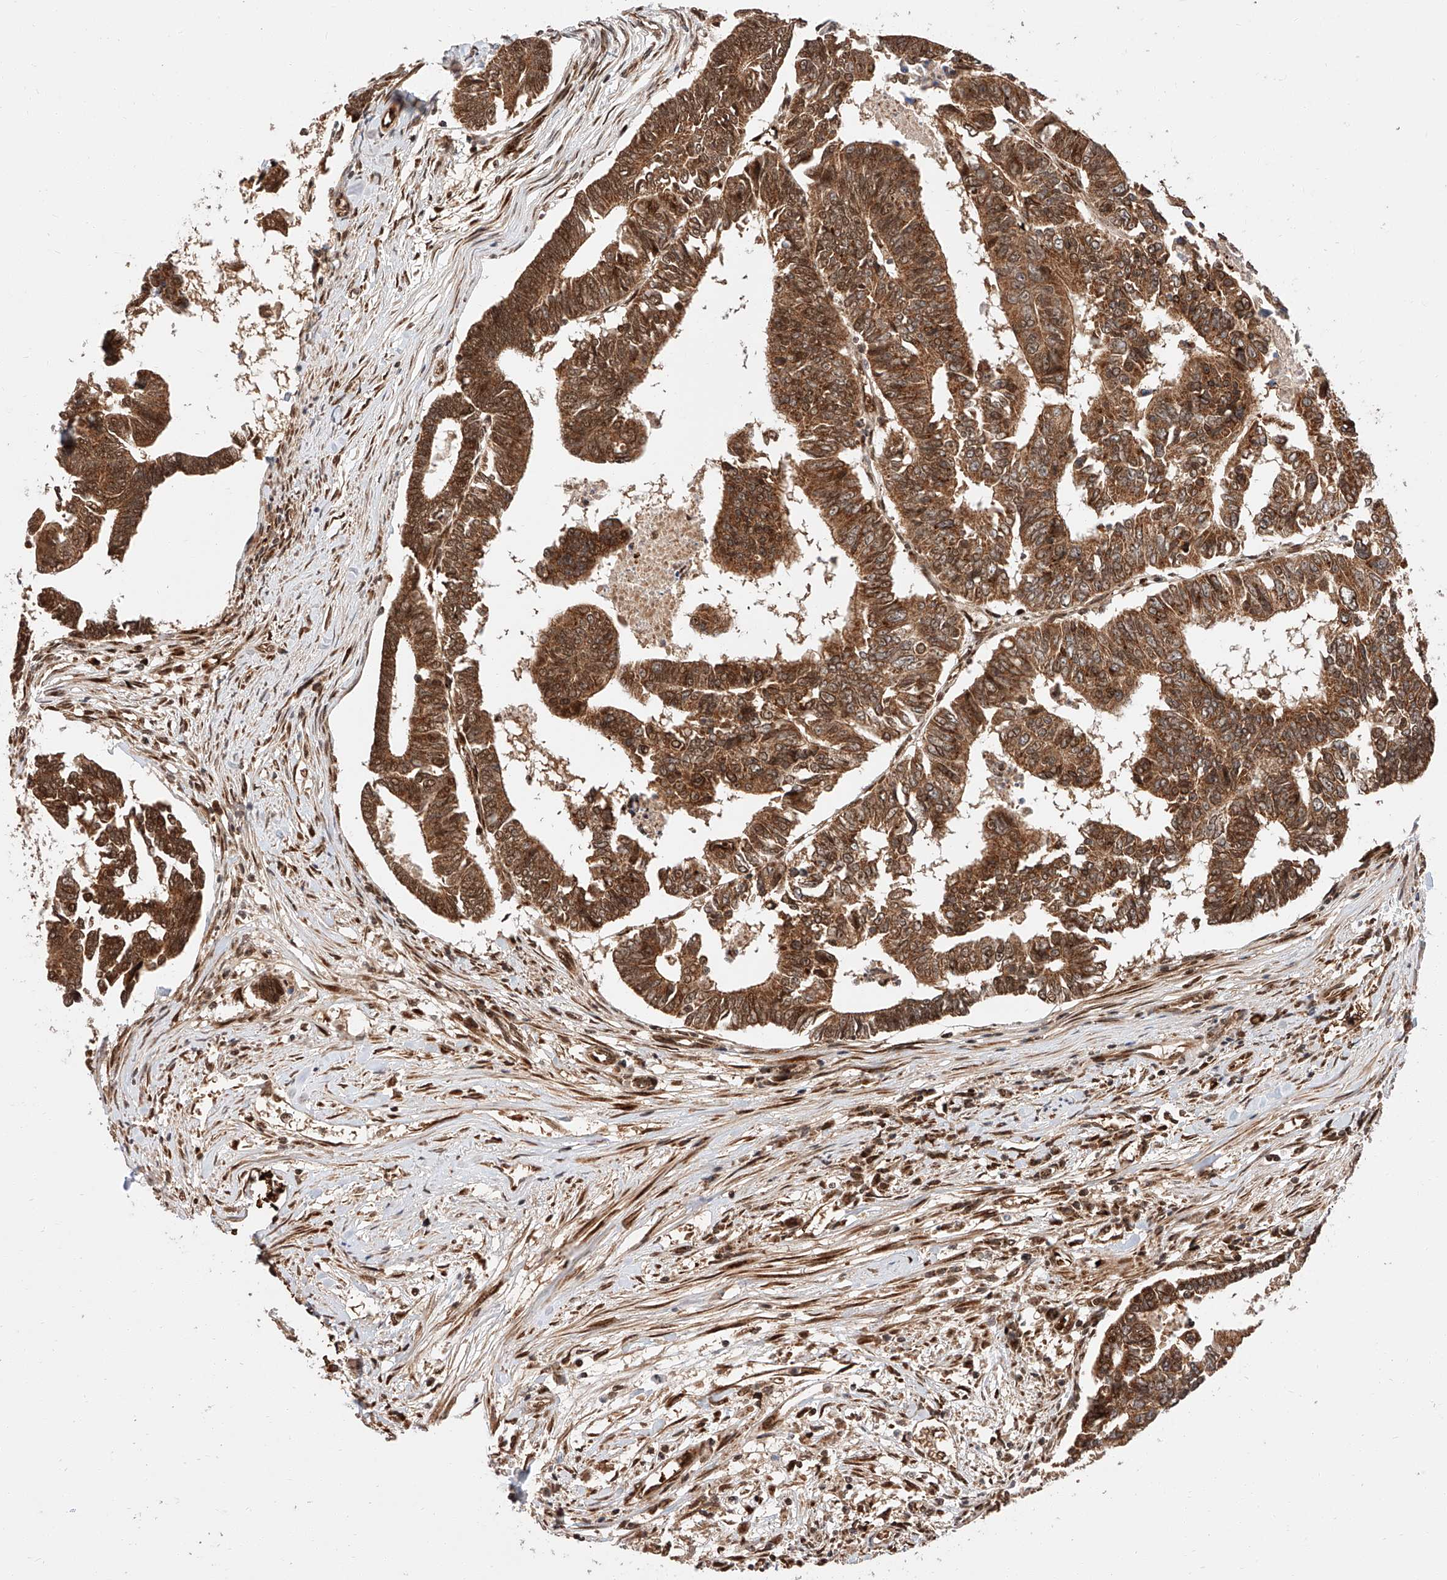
{"staining": {"intensity": "moderate", "quantity": ">75%", "location": "cytoplasmic/membranous,nuclear"}, "tissue": "colorectal cancer", "cell_type": "Tumor cells", "image_type": "cancer", "snomed": [{"axis": "morphology", "description": "Adenocarcinoma, NOS"}, {"axis": "topography", "description": "Rectum"}], "caption": "Immunohistochemistry (IHC) histopathology image of neoplastic tissue: human adenocarcinoma (colorectal) stained using immunohistochemistry reveals medium levels of moderate protein expression localized specifically in the cytoplasmic/membranous and nuclear of tumor cells, appearing as a cytoplasmic/membranous and nuclear brown color.", "gene": "THTPA", "patient": {"sex": "female", "age": 65}}